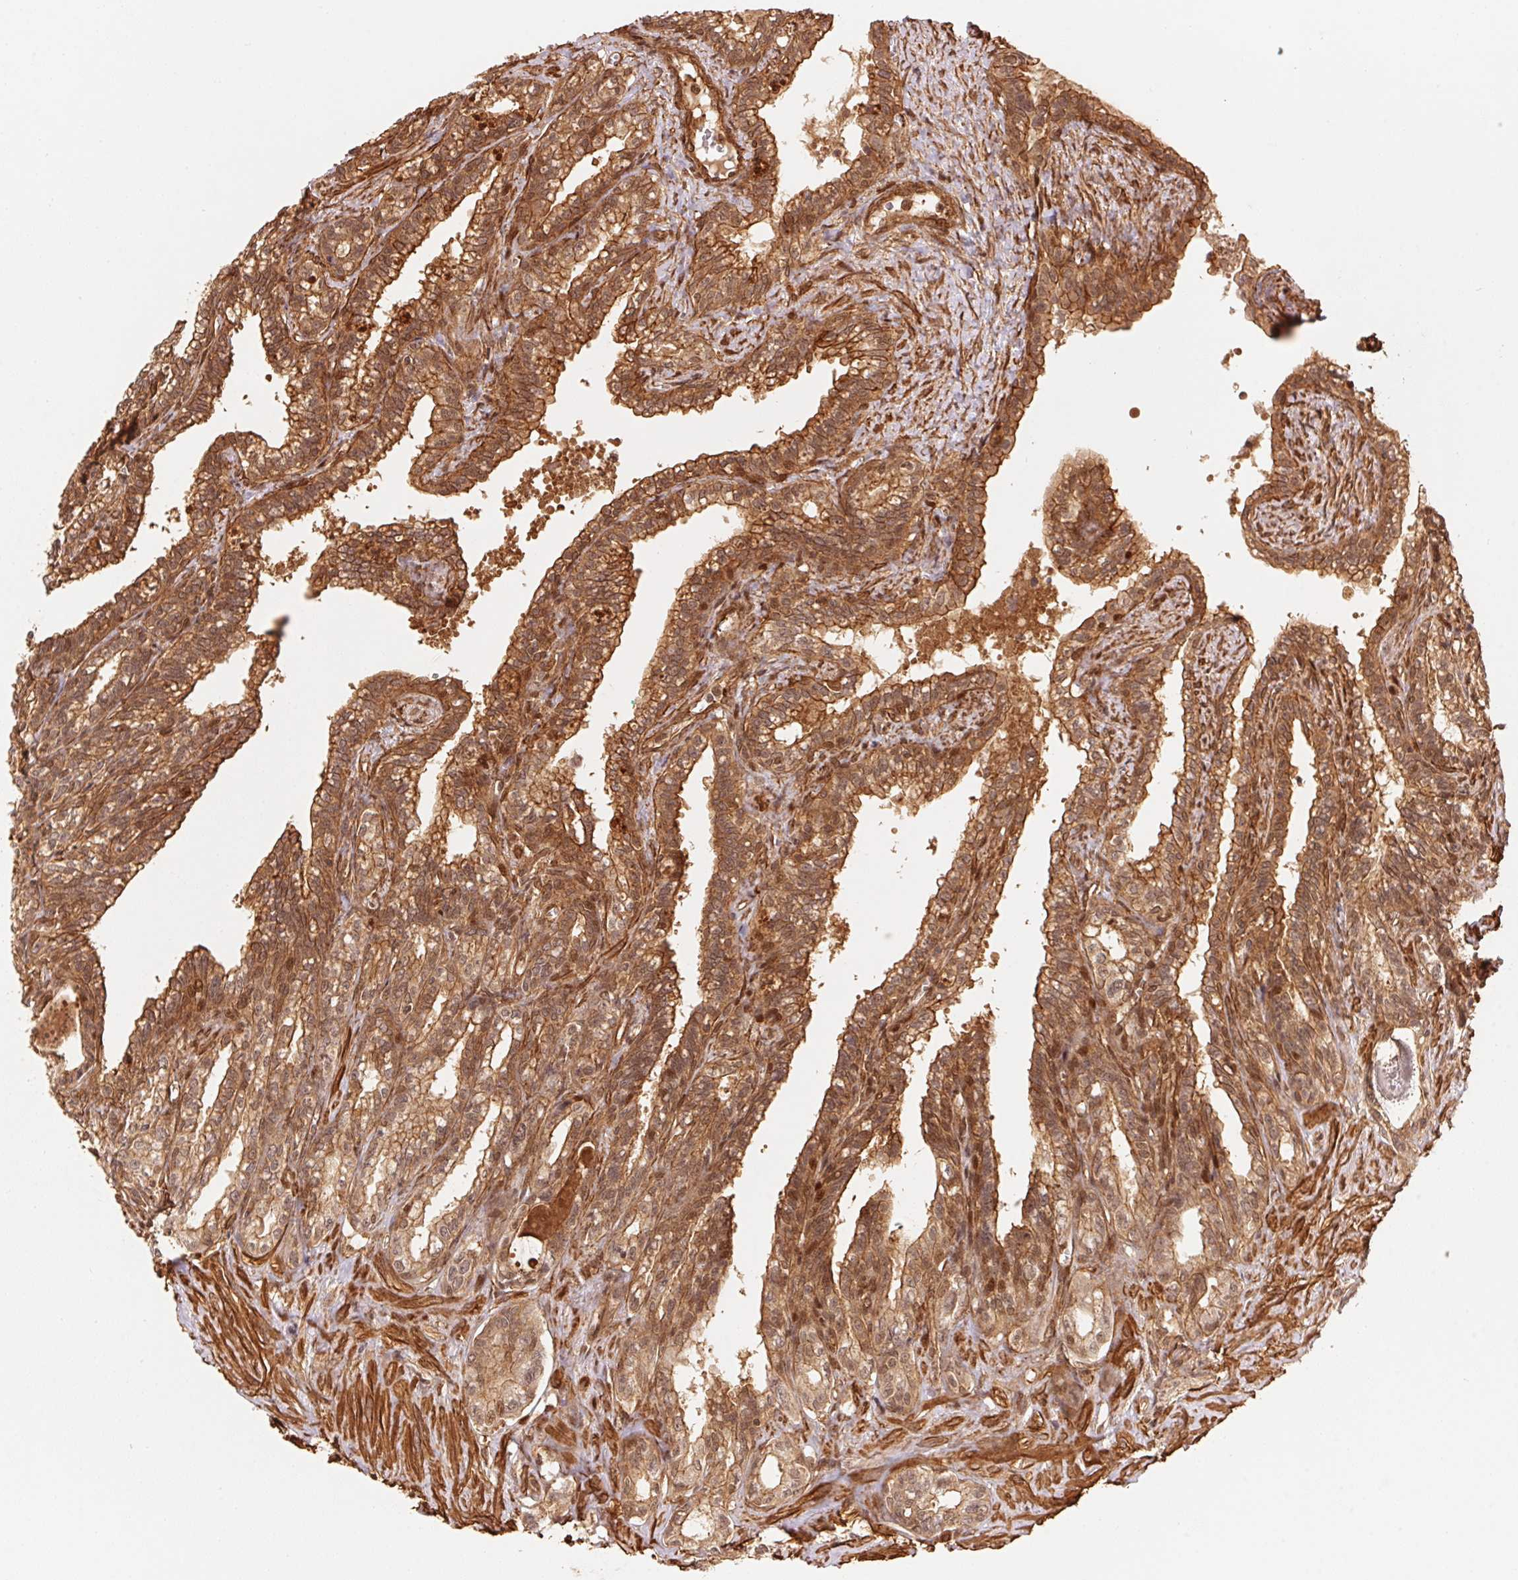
{"staining": {"intensity": "moderate", "quantity": ">75%", "location": "cytoplasmic/membranous,nuclear"}, "tissue": "seminal vesicle", "cell_type": "Glandular cells", "image_type": "normal", "snomed": [{"axis": "morphology", "description": "Normal tissue, NOS"}, {"axis": "morphology", "description": "Urothelial carcinoma, NOS"}, {"axis": "topography", "description": "Urinary bladder"}, {"axis": "topography", "description": "Seminal veicle"}], "caption": "IHC staining of unremarkable seminal vesicle, which exhibits medium levels of moderate cytoplasmic/membranous,nuclear staining in about >75% of glandular cells indicating moderate cytoplasmic/membranous,nuclear protein staining. The staining was performed using DAB (3,3'-diaminobenzidine) (brown) for protein detection and nuclei were counterstained in hematoxylin (blue).", "gene": "TNIP2", "patient": {"sex": "male", "age": 76}}